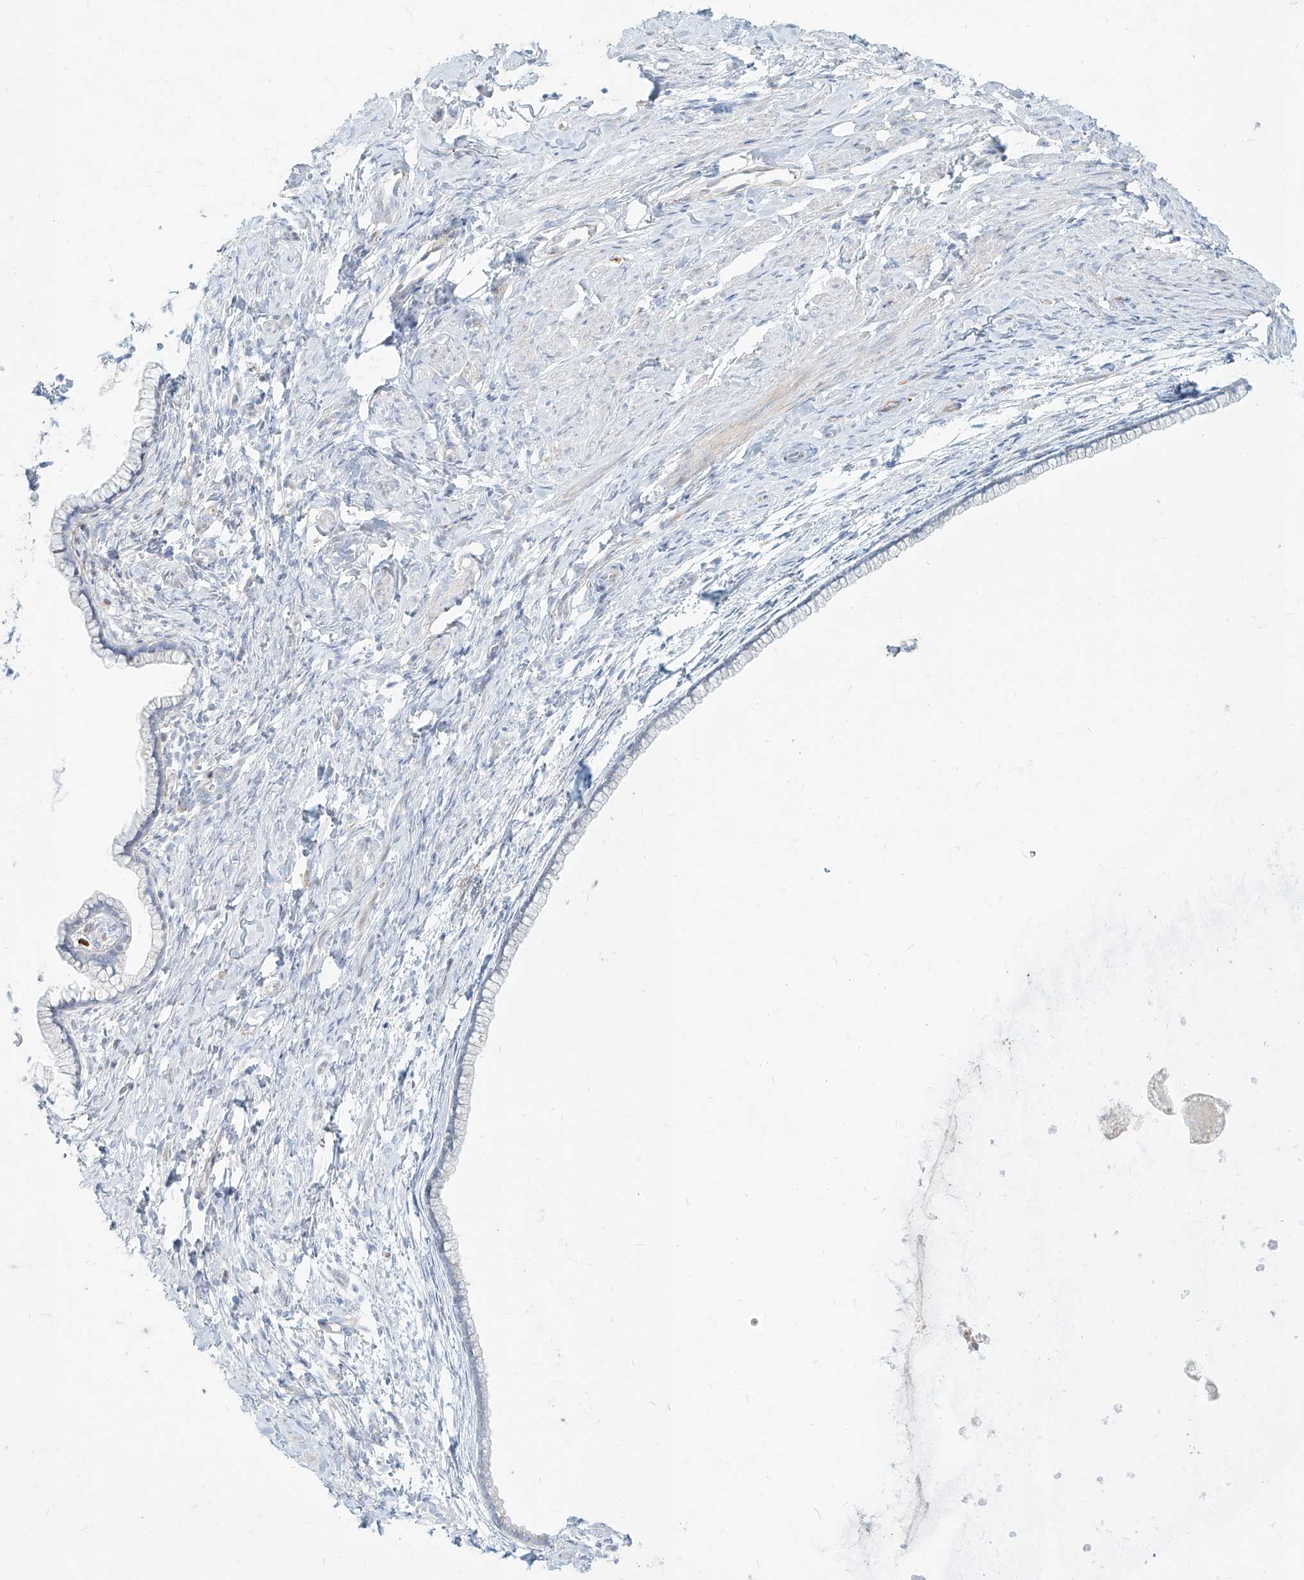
{"staining": {"intensity": "moderate", "quantity": "<25%", "location": "cytoplasmic/membranous"}, "tissue": "cervix", "cell_type": "Glandular cells", "image_type": "normal", "snomed": [{"axis": "morphology", "description": "Normal tissue, NOS"}, {"axis": "topography", "description": "Cervix"}], "caption": "Protein analysis of unremarkable cervix exhibits moderate cytoplasmic/membranous positivity in approximately <25% of glandular cells. (Brightfield microscopy of DAB IHC at high magnification).", "gene": "MTX2", "patient": {"sex": "female", "age": 75}}